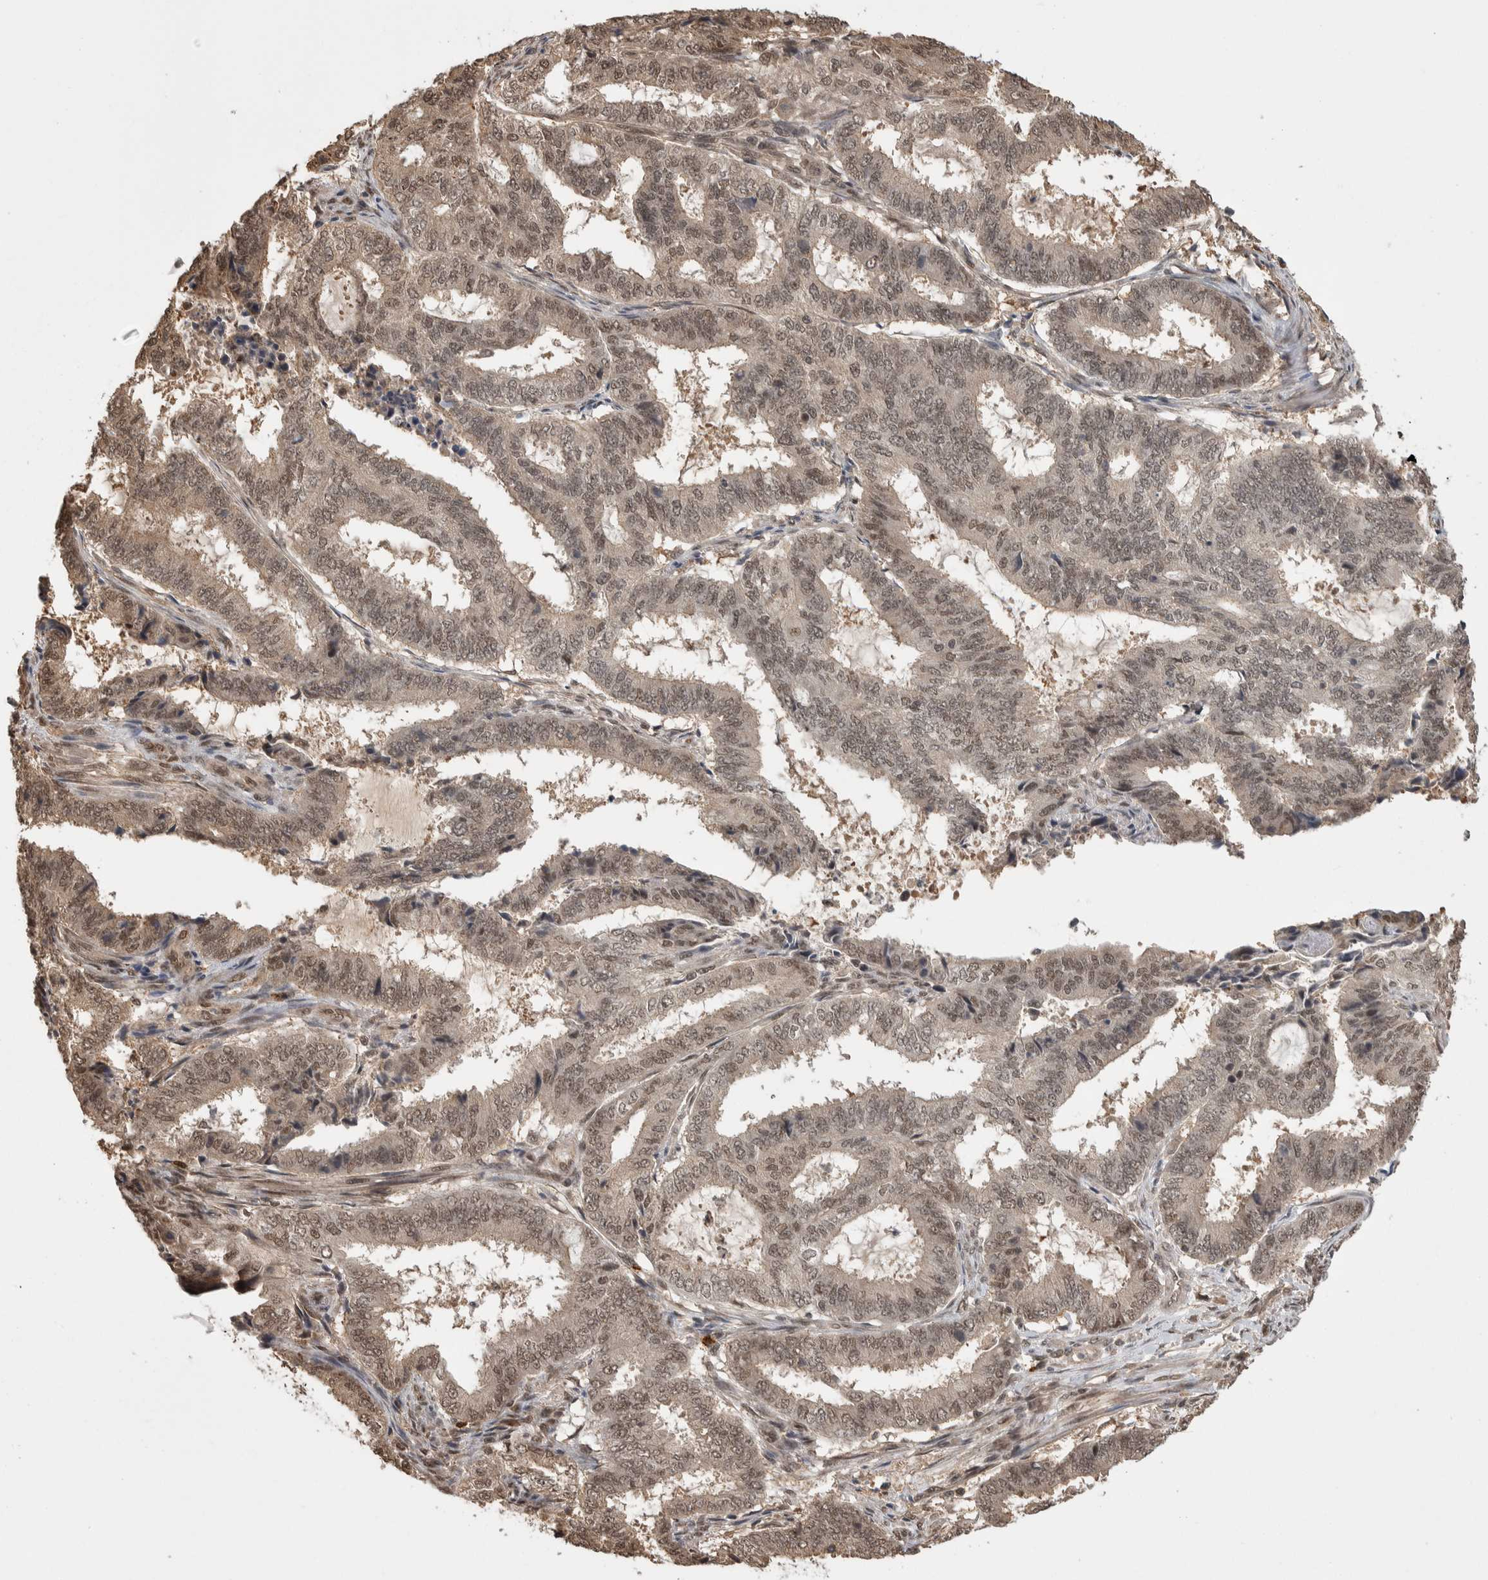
{"staining": {"intensity": "moderate", "quantity": ">75%", "location": "nuclear"}, "tissue": "endometrial cancer", "cell_type": "Tumor cells", "image_type": "cancer", "snomed": [{"axis": "morphology", "description": "Adenocarcinoma, NOS"}, {"axis": "topography", "description": "Endometrium"}], "caption": "Human endometrial cancer (adenocarcinoma) stained for a protein (brown) reveals moderate nuclear positive expression in about >75% of tumor cells.", "gene": "ZNF592", "patient": {"sex": "female", "age": 51}}